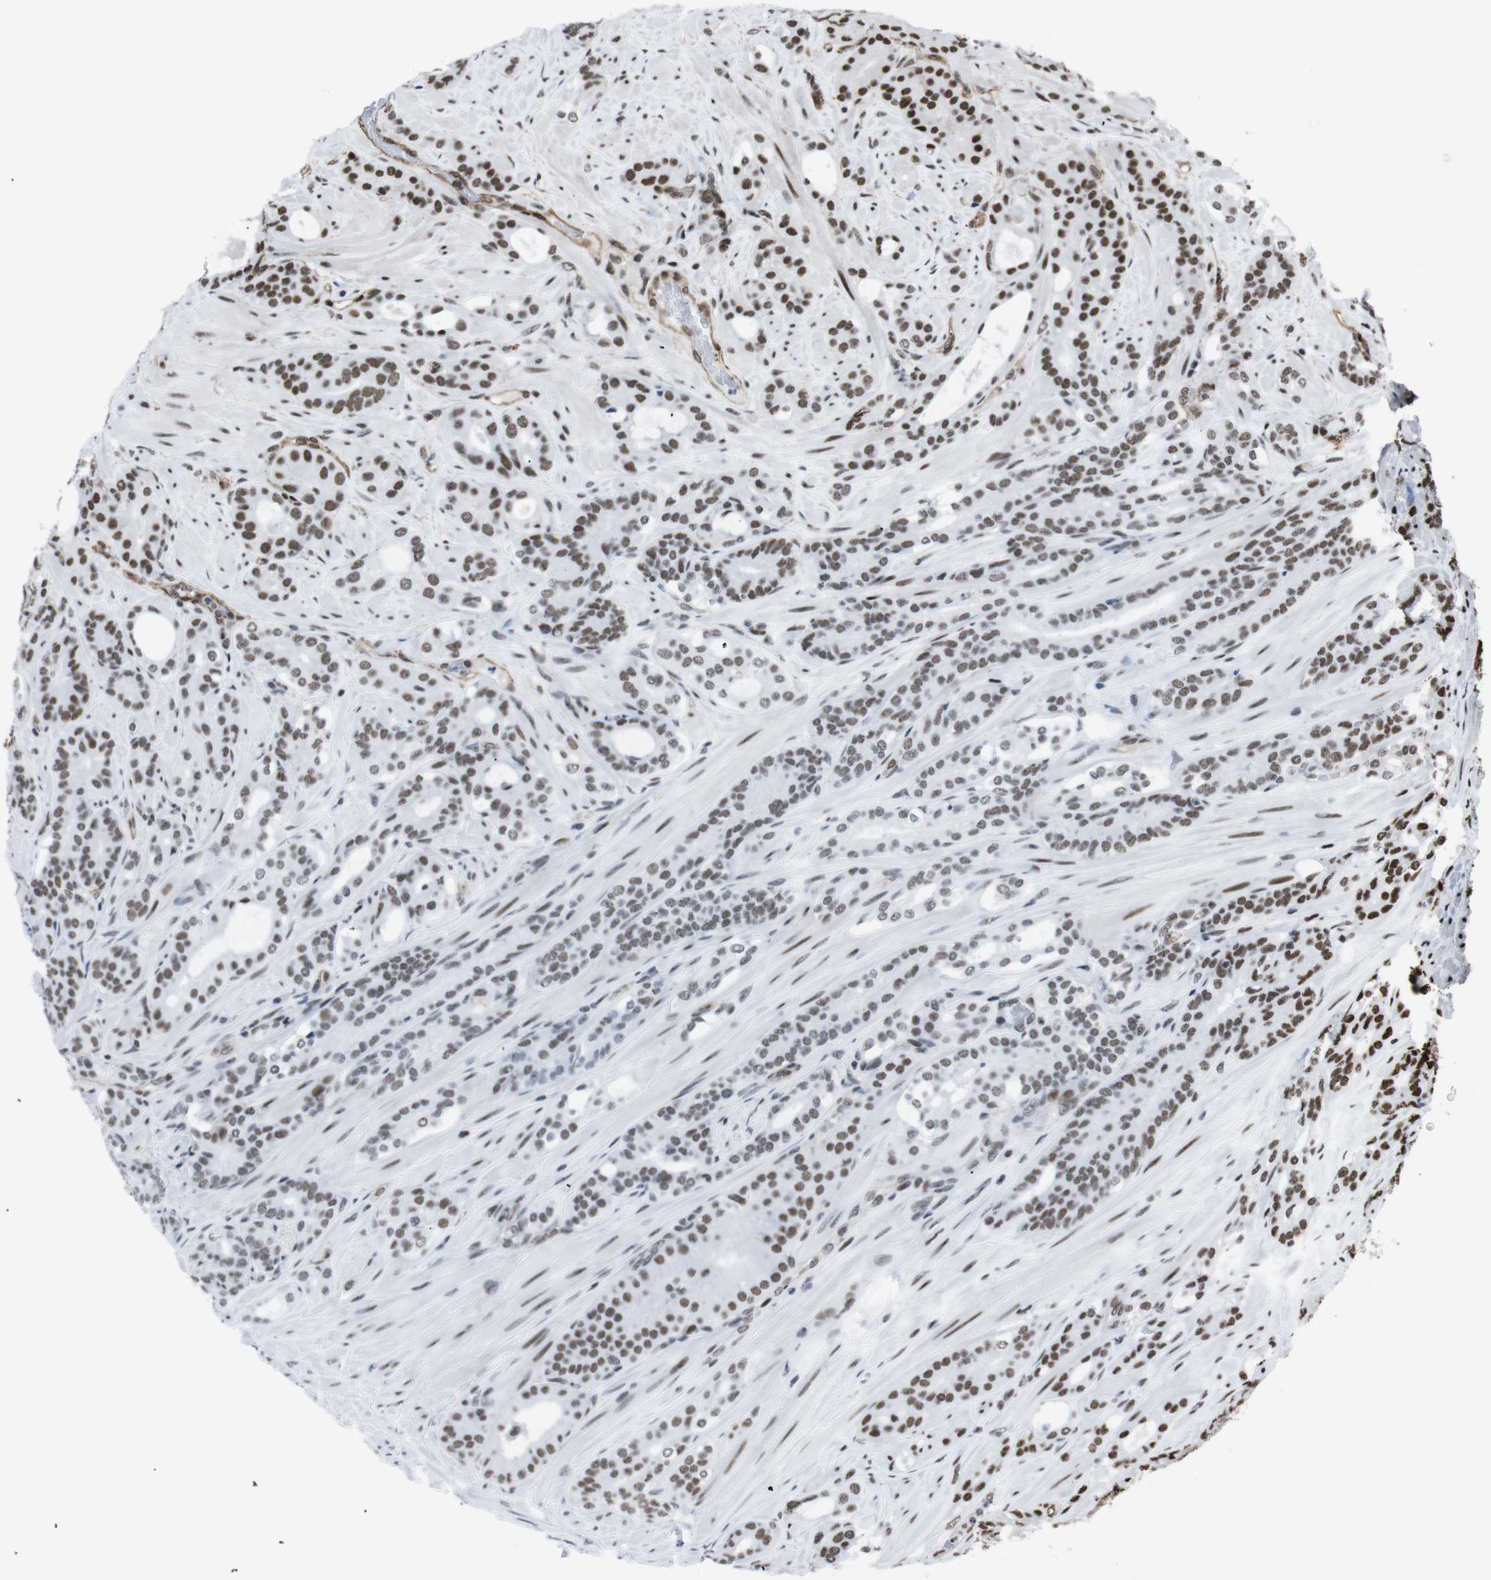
{"staining": {"intensity": "moderate", "quantity": ">75%", "location": "nuclear"}, "tissue": "prostate cancer", "cell_type": "Tumor cells", "image_type": "cancer", "snomed": [{"axis": "morphology", "description": "Adenocarcinoma, Low grade"}, {"axis": "topography", "description": "Prostate"}], "caption": "Human adenocarcinoma (low-grade) (prostate) stained with a brown dye reveals moderate nuclear positive positivity in about >75% of tumor cells.", "gene": "HNRNPU", "patient": {"sex": "male", "age": 63}}